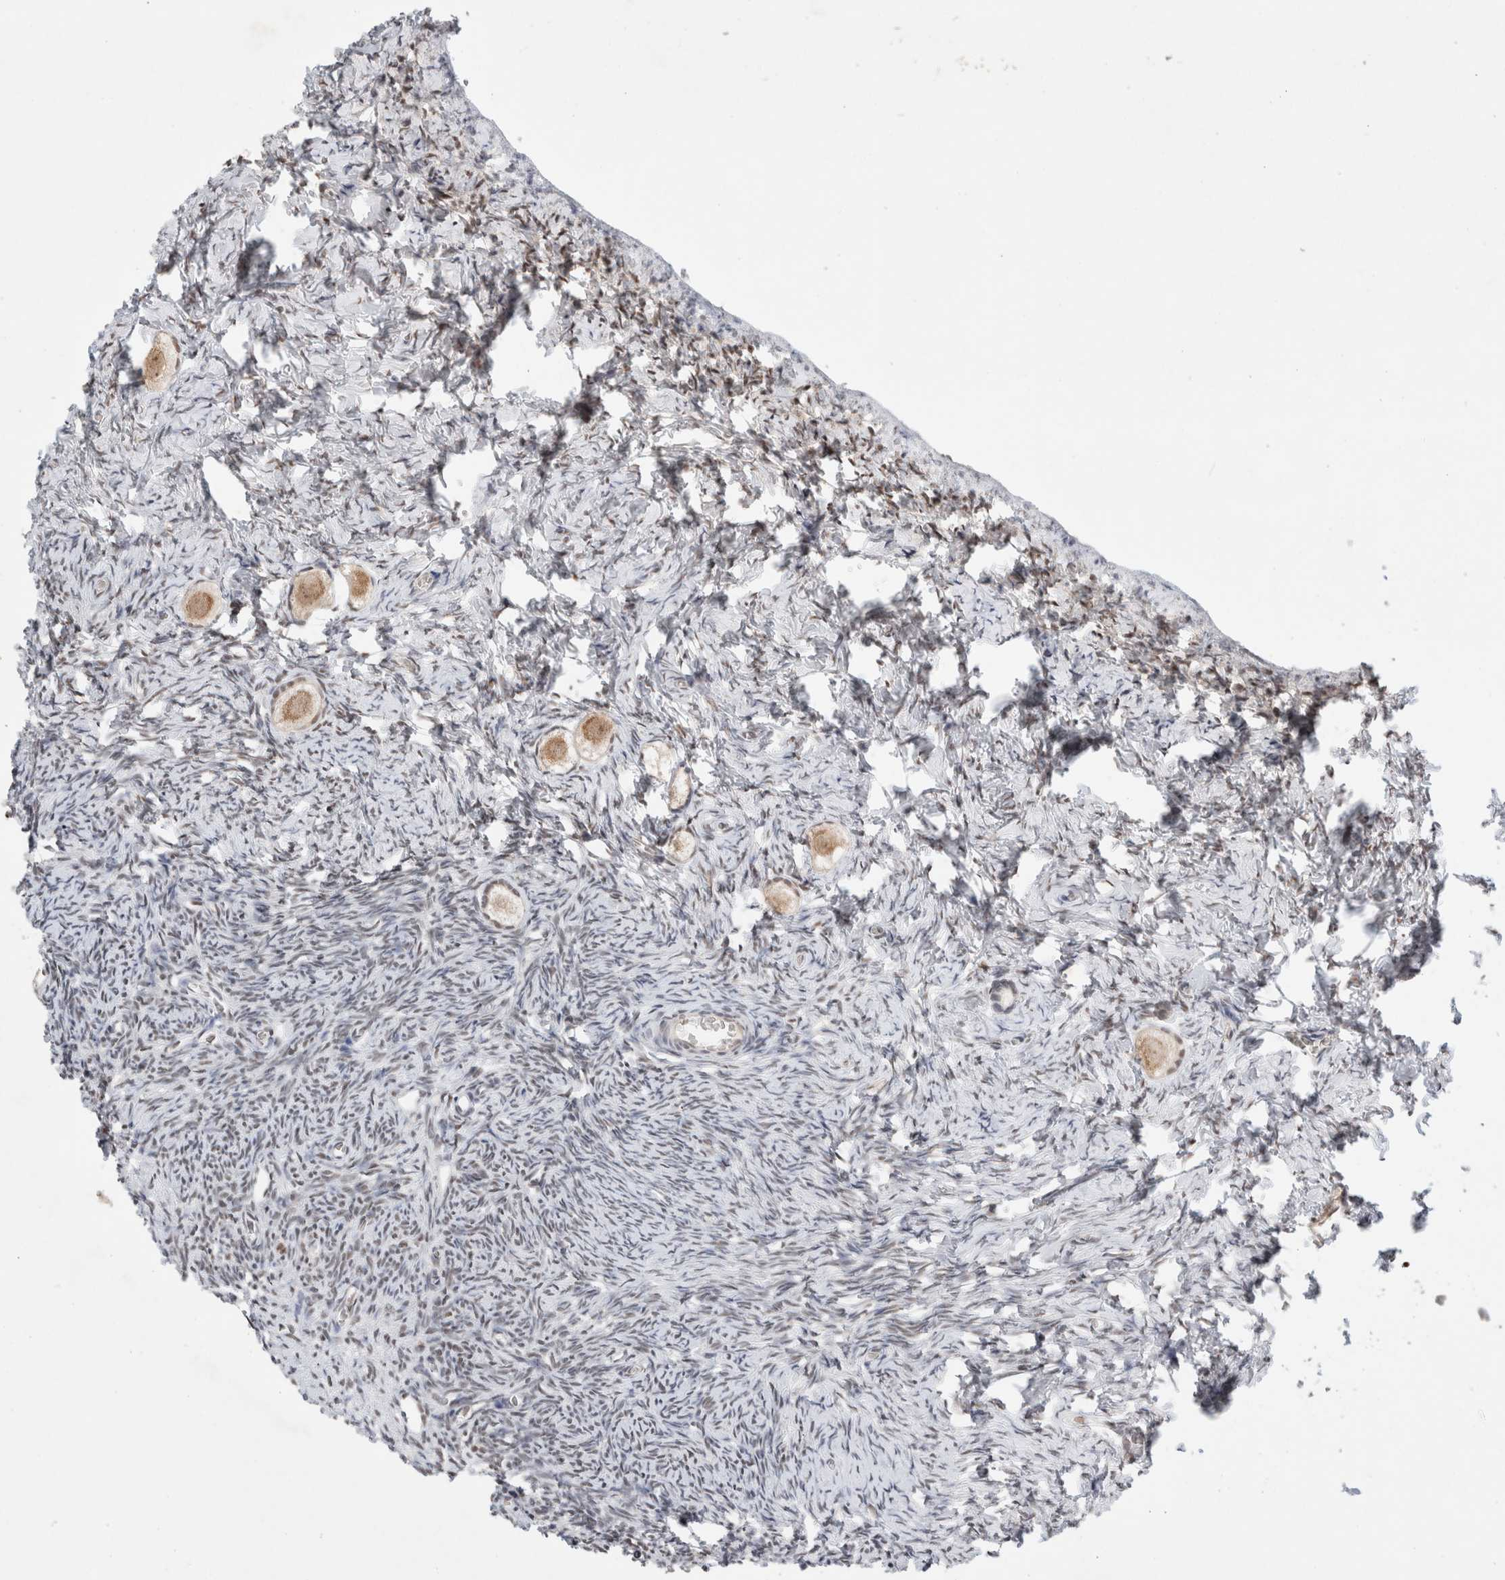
{"staining": {"intensity": "moderate", "quantity": ">75%", "location": "cytoplasmic/membranous,nuclear"}, "tissue": "ovary", "cell_type": "Follicle cells", "image_type": "normal", "snomed": [{"axis": "morphology", "description": "Normal tissue, NOS"}, {"axis": "topography", "description": "Ovary"}], "caption": "Immunohistochemical staining of benign ovary reveals >75% levels of moderate cytoplasmic/membranous,nuclear protein expression in approximately >75% of follicle cells.", "gene": "NCAPG2", "patient": {"sex": "female", "age": 27}}